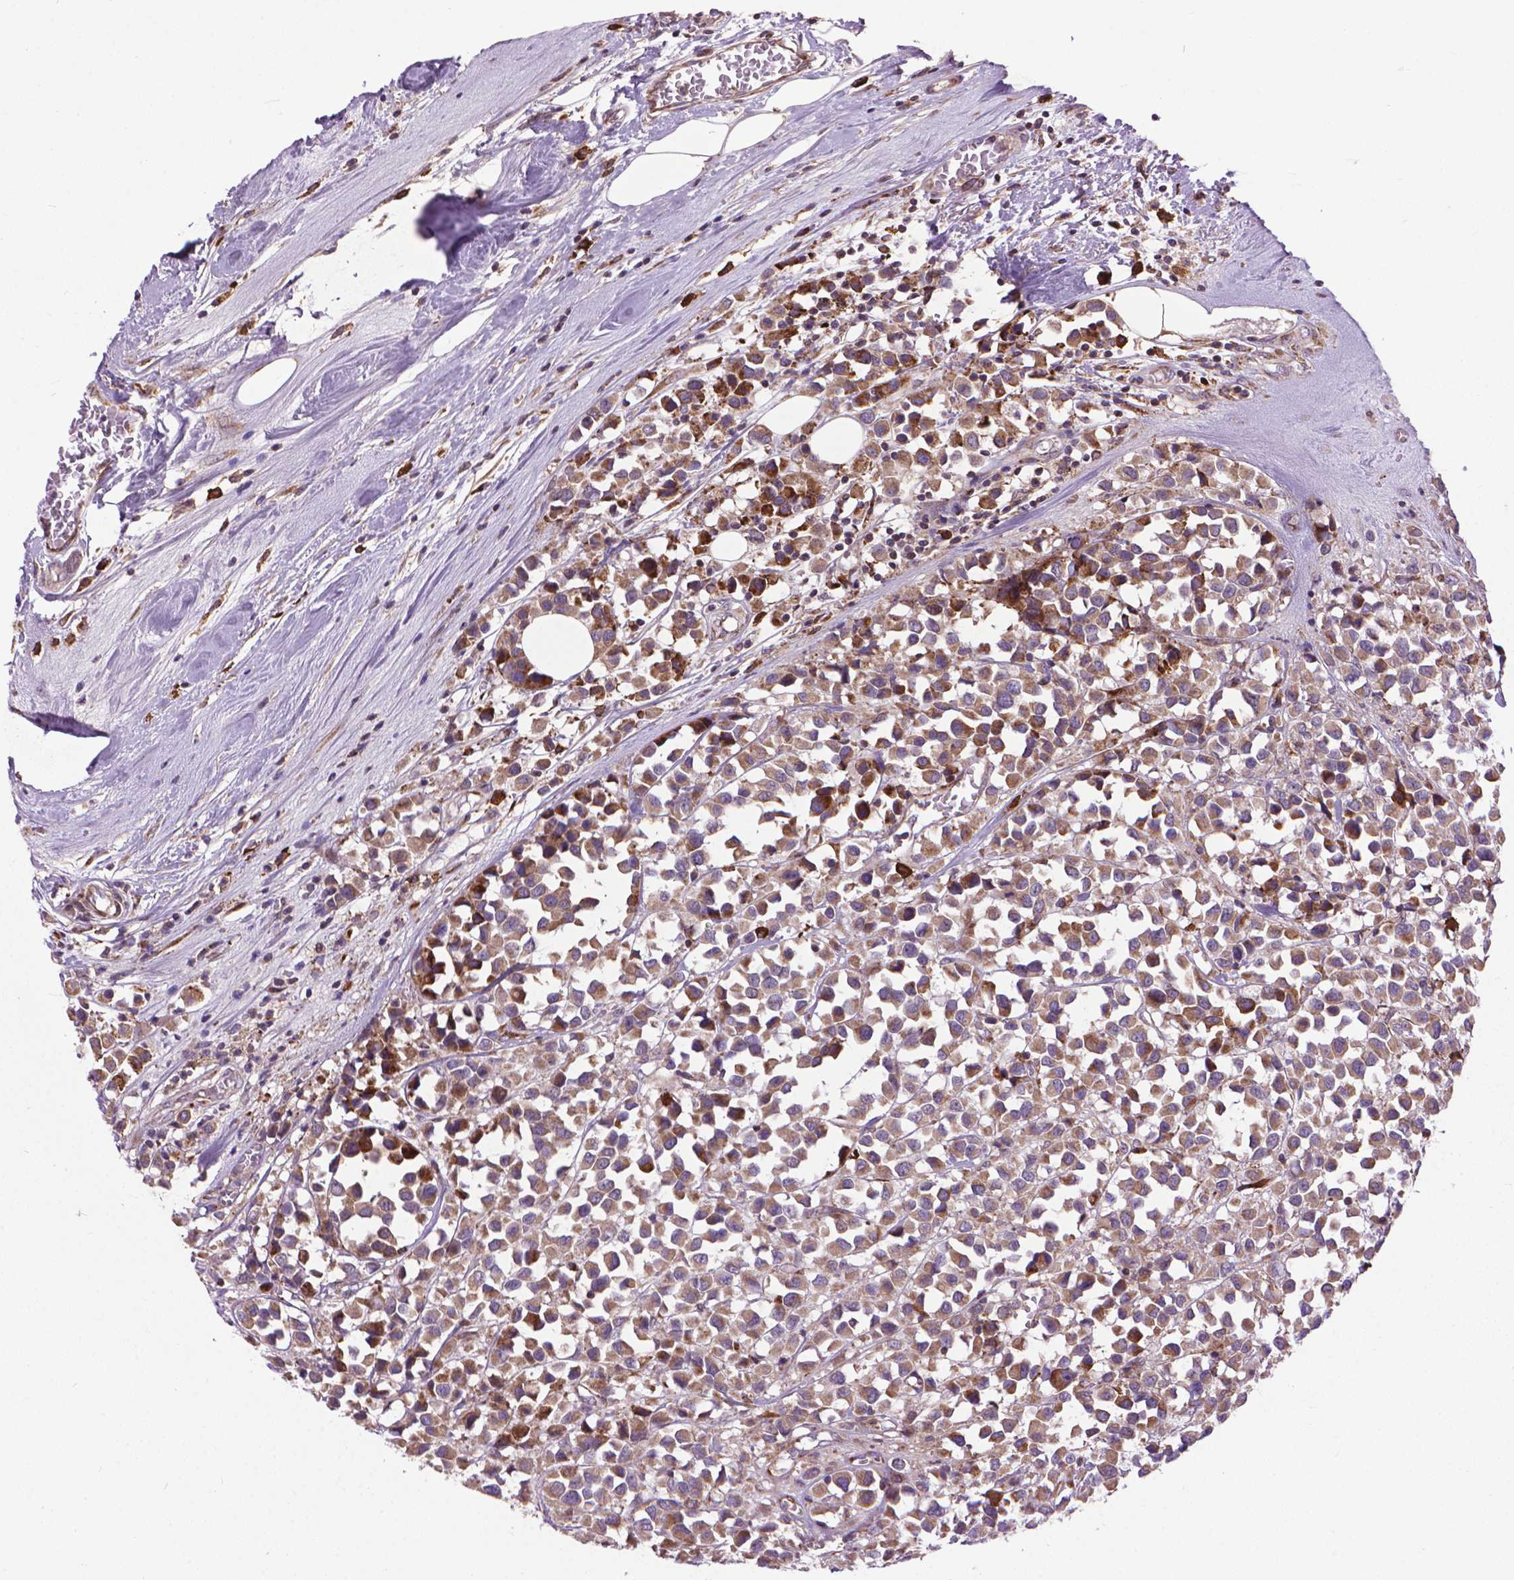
{"staining": {"intensity": "moderate", "quantity": ">75%", "location": "cytoplasmic/membranous"}, "tissue": "breast cancer", "cell_type": "Tumor cells", "image_type": "cancer", "snomed": [{"axis": "morphology", "description": "Duct carcinoma"}, {"axis": "topography", "description": "Breast"}], "caption": "The histopathology image reveals a brown stain indicating the presence of a protein in the cytoplasmic/membranous of tumor cells in breast intraductal carcinoma.", "gene": "MYH14", "patient": {"sex": "female", "age": 61}}